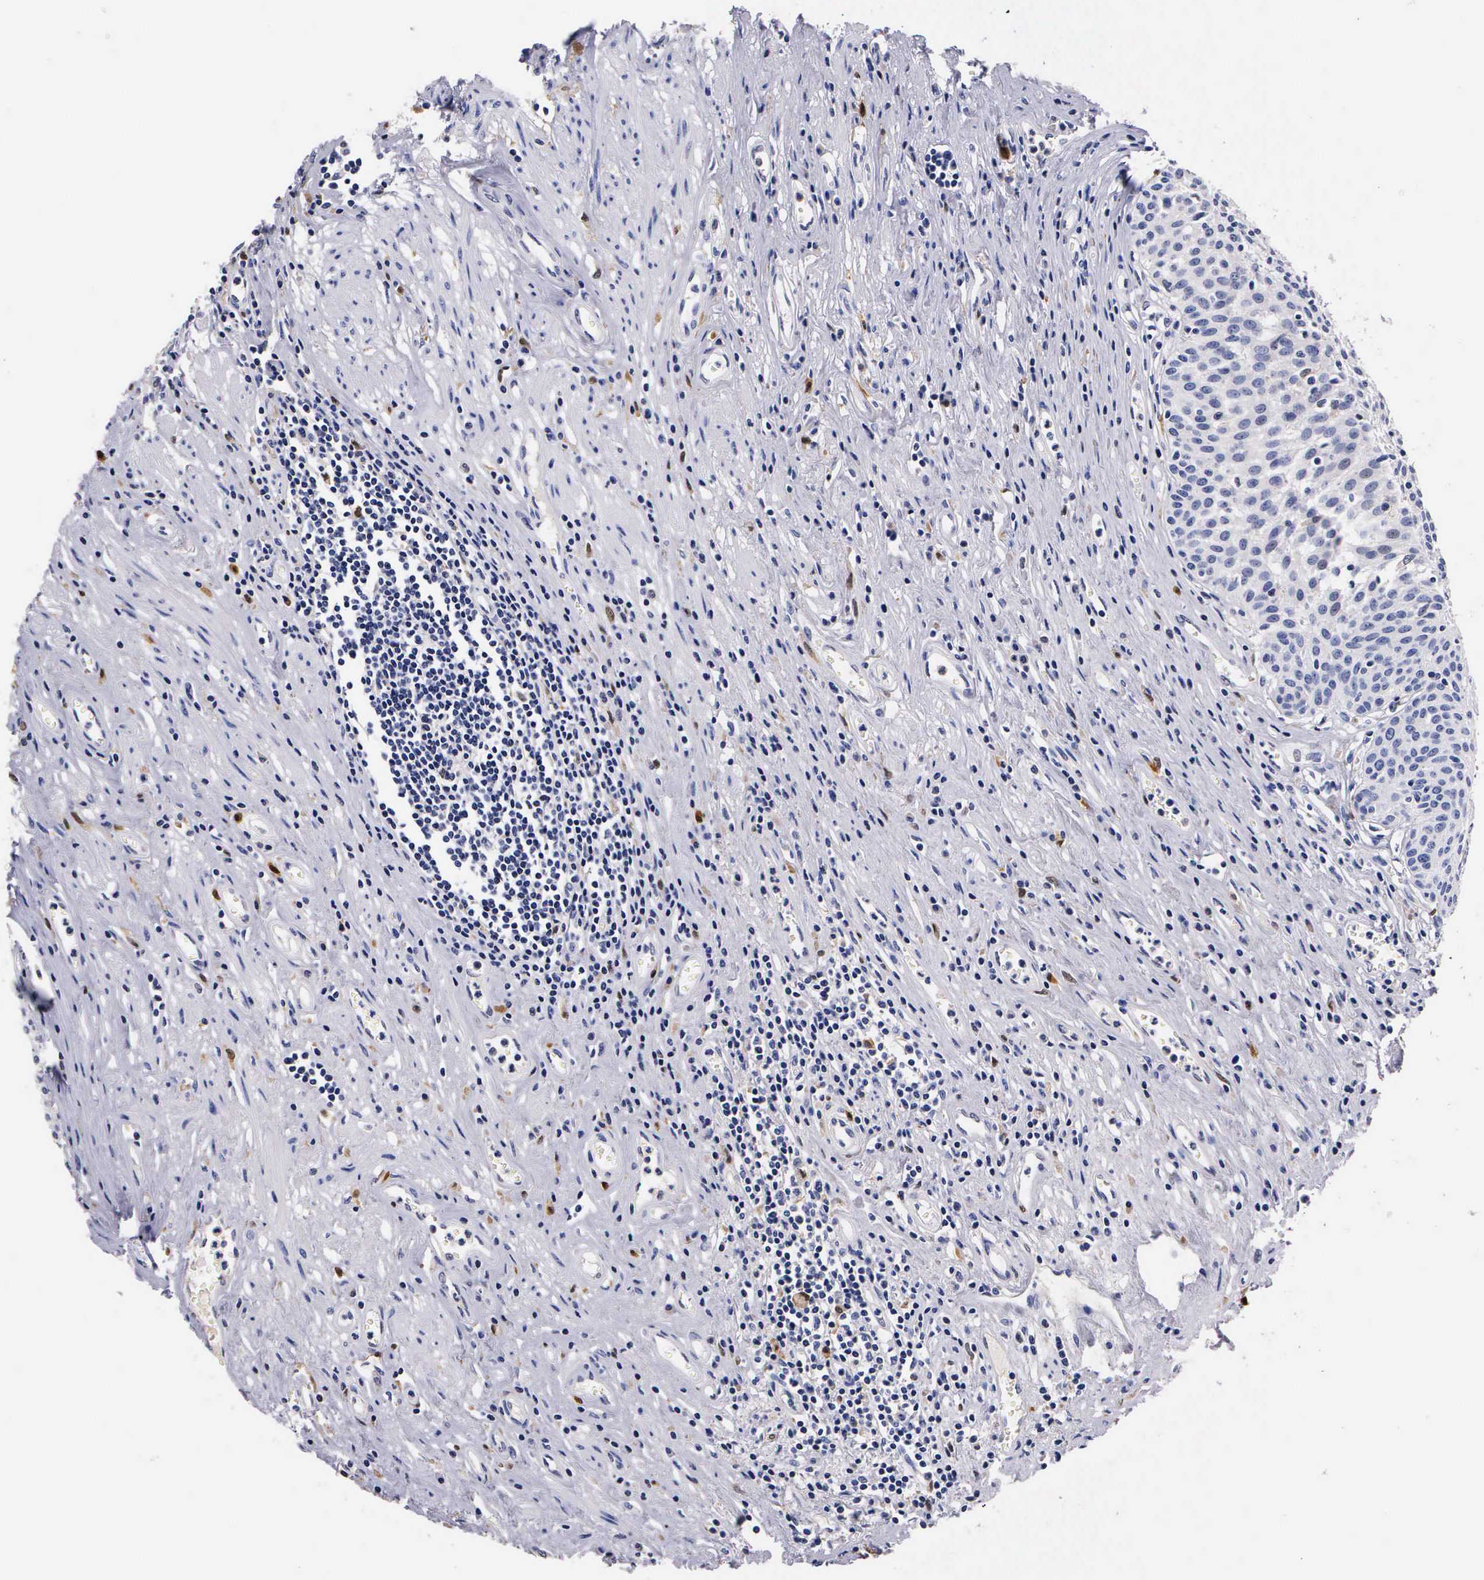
{"staining": {"intensity": "negative", "quantity": "none", "location": "none"}, "tissue": "urinary bladder", "cell_type": "Urothelial cells", "image_type": "normal", "snomed": [{"axis": "morphology", "description": "Normal tissue, NOS"}, {"axis": "topography", "description": "Urinary bladder"}], "caption": "This is an IHC micrograph of normal urinary bladder. There is no expression in urothelial cells.", "gene": "RENBP", "patient": {"sex": "female", "age": 39}}